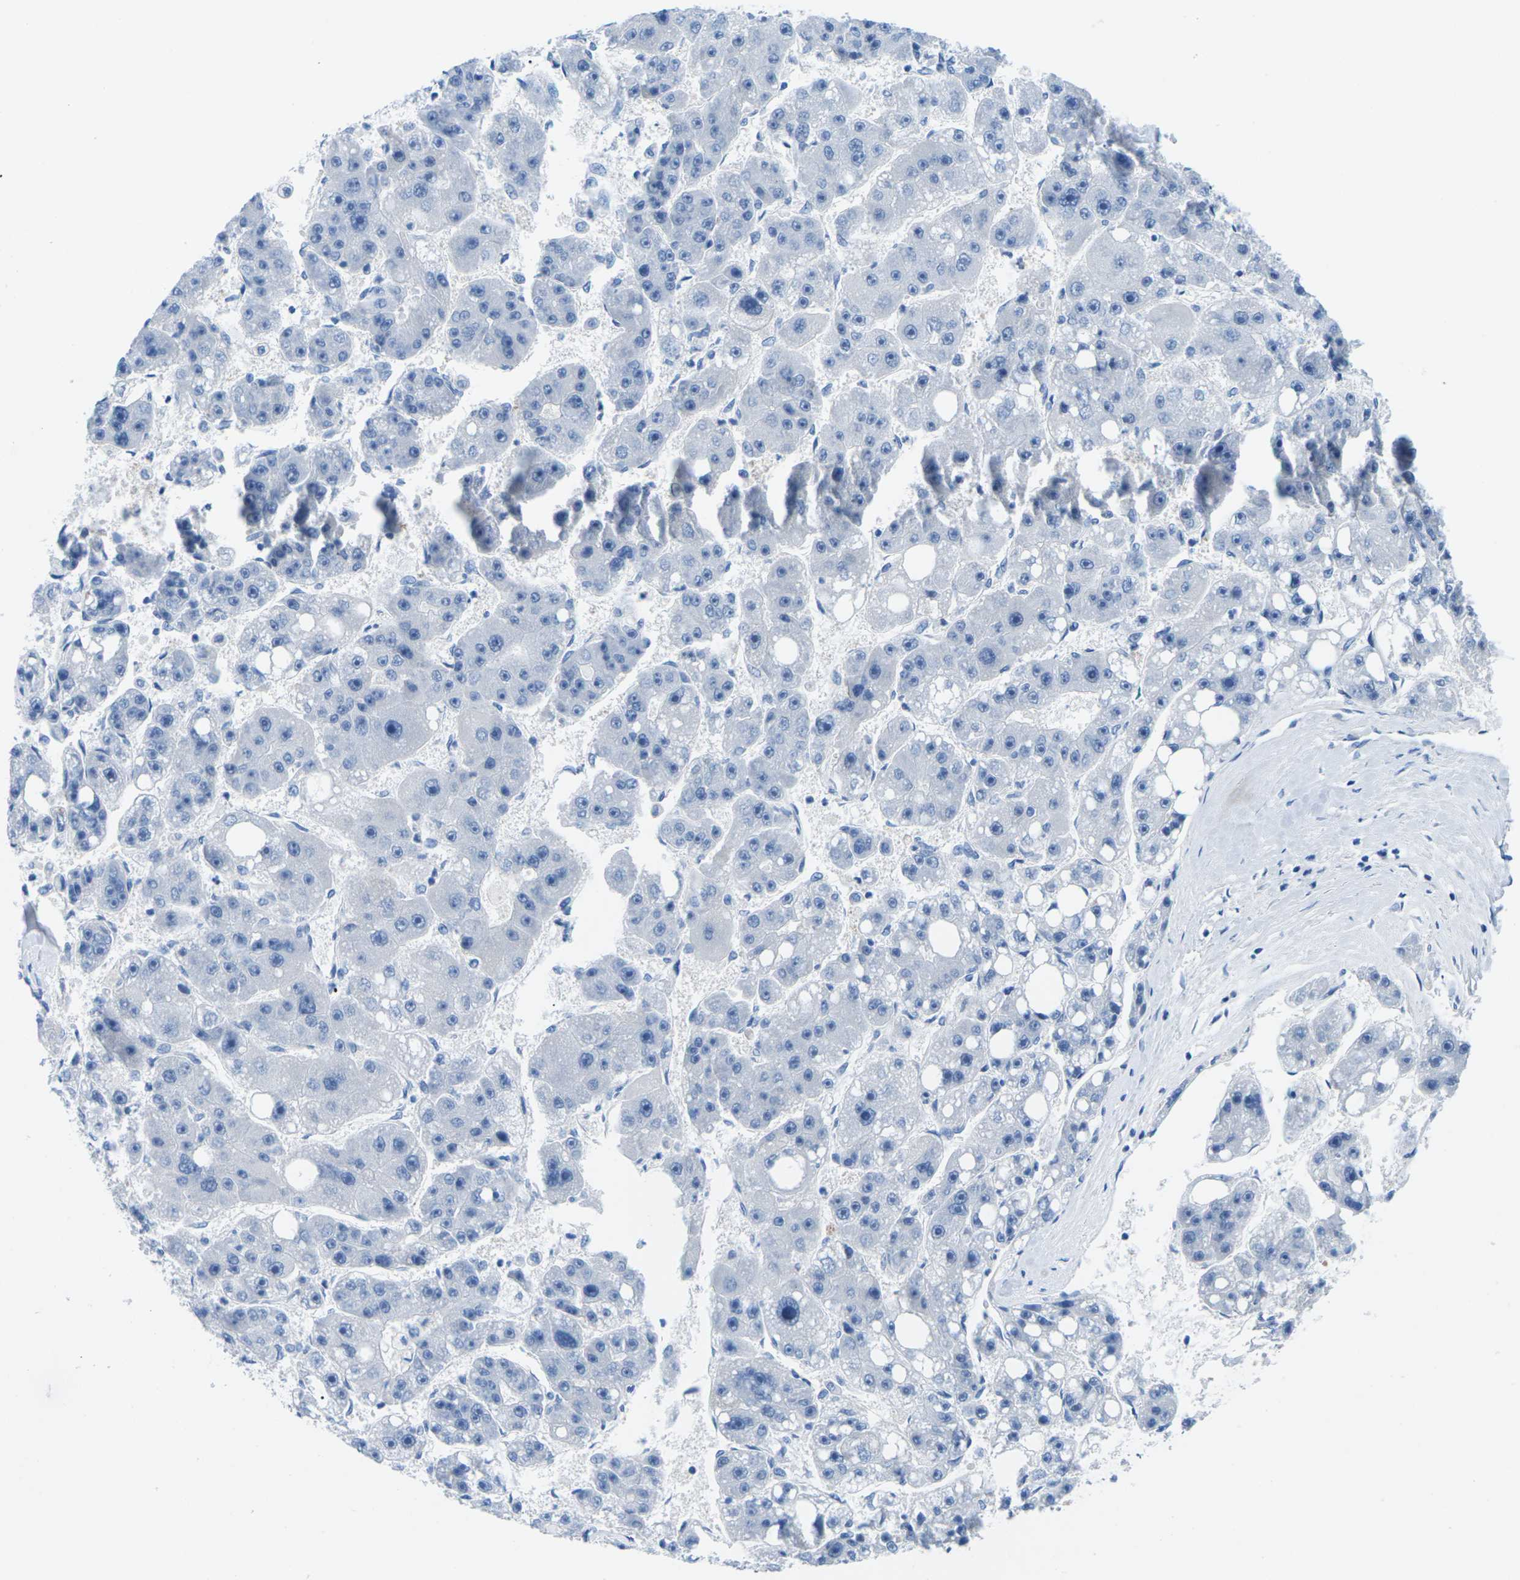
{"staining": {"intensity": "negative", "quantity": "none", "location": "none"}, "tissue": "liver cancer", "cell_type": "Tumor cells", "image_type": "cancer", "snomed": [{"axis": "morphology", "description": "Carcinoma, Hepatocellular, NOS"}, {"axis": "topography", "description": "Liver"}], "caption": "Human liver cancer (hepatocellular carcinoma) stained for a protein using immunohistochemistry shows no staining in tumor cells.", "gene": "SYNGR2", "patient": {"sex": "female", "age": 61}}